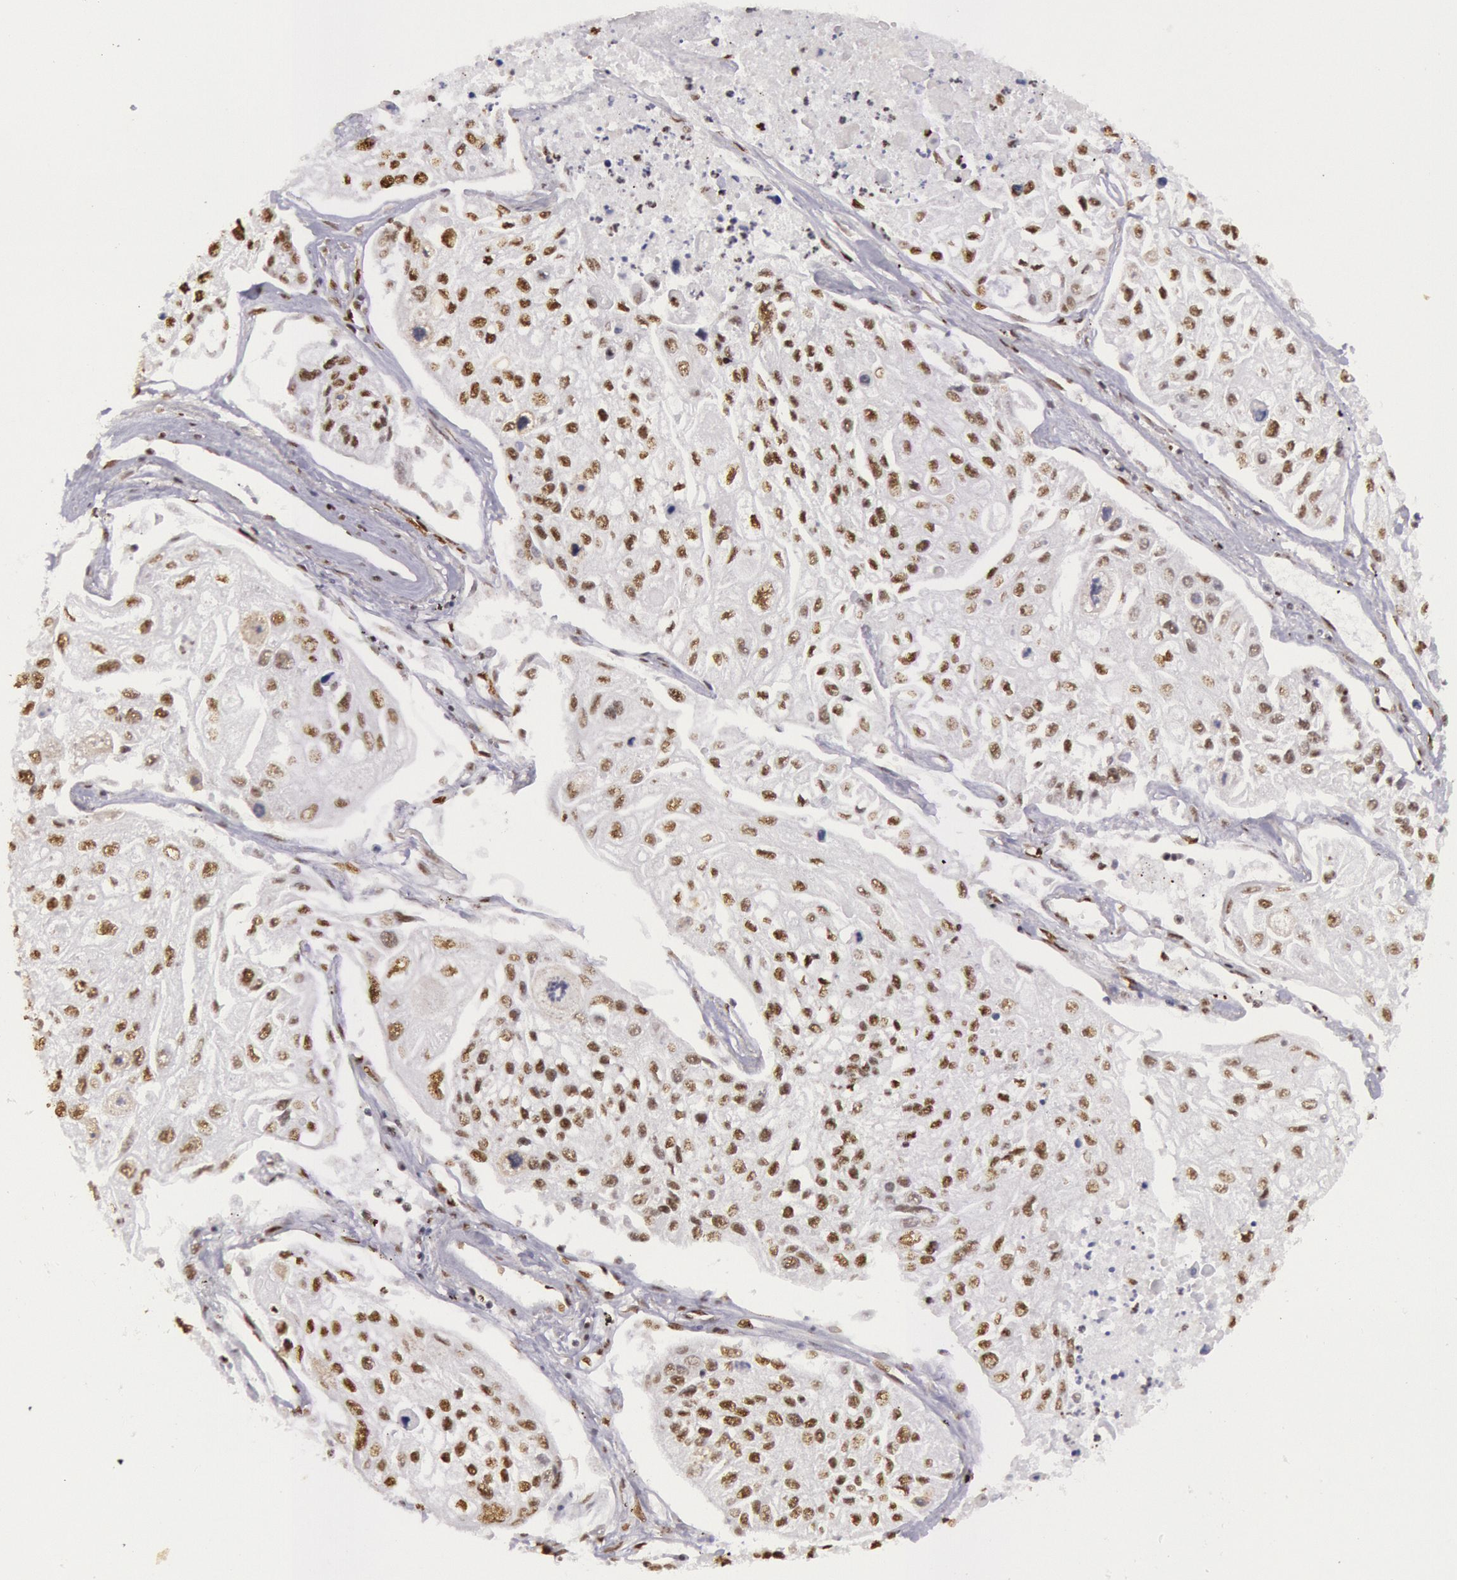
{"staining": {"intensity": "weak", "quantity": ">75%", "location": "nuclear"}, "tissue": "lung cancer", "cell_type": "Tumor cells", "image_type": "cancer", "snomed": [{"axis": "morphology", "description": "Squamous cell carcinoma, NOS"}, {"axis": "topography", "description": "Lung"}], "caption": "The photomicrograph reveals immunohistochemical staining of lung squamous cell carcinoma. There is weak nuclear staining is present in approximately >75% of tumor cells. (DAB (3,3'-diaminobenzidine) IHC, brown staining for protein, blue staining for nuclei).", "gene": "HNRNPH2", "patient": {"sex": "male", "age": 75}}